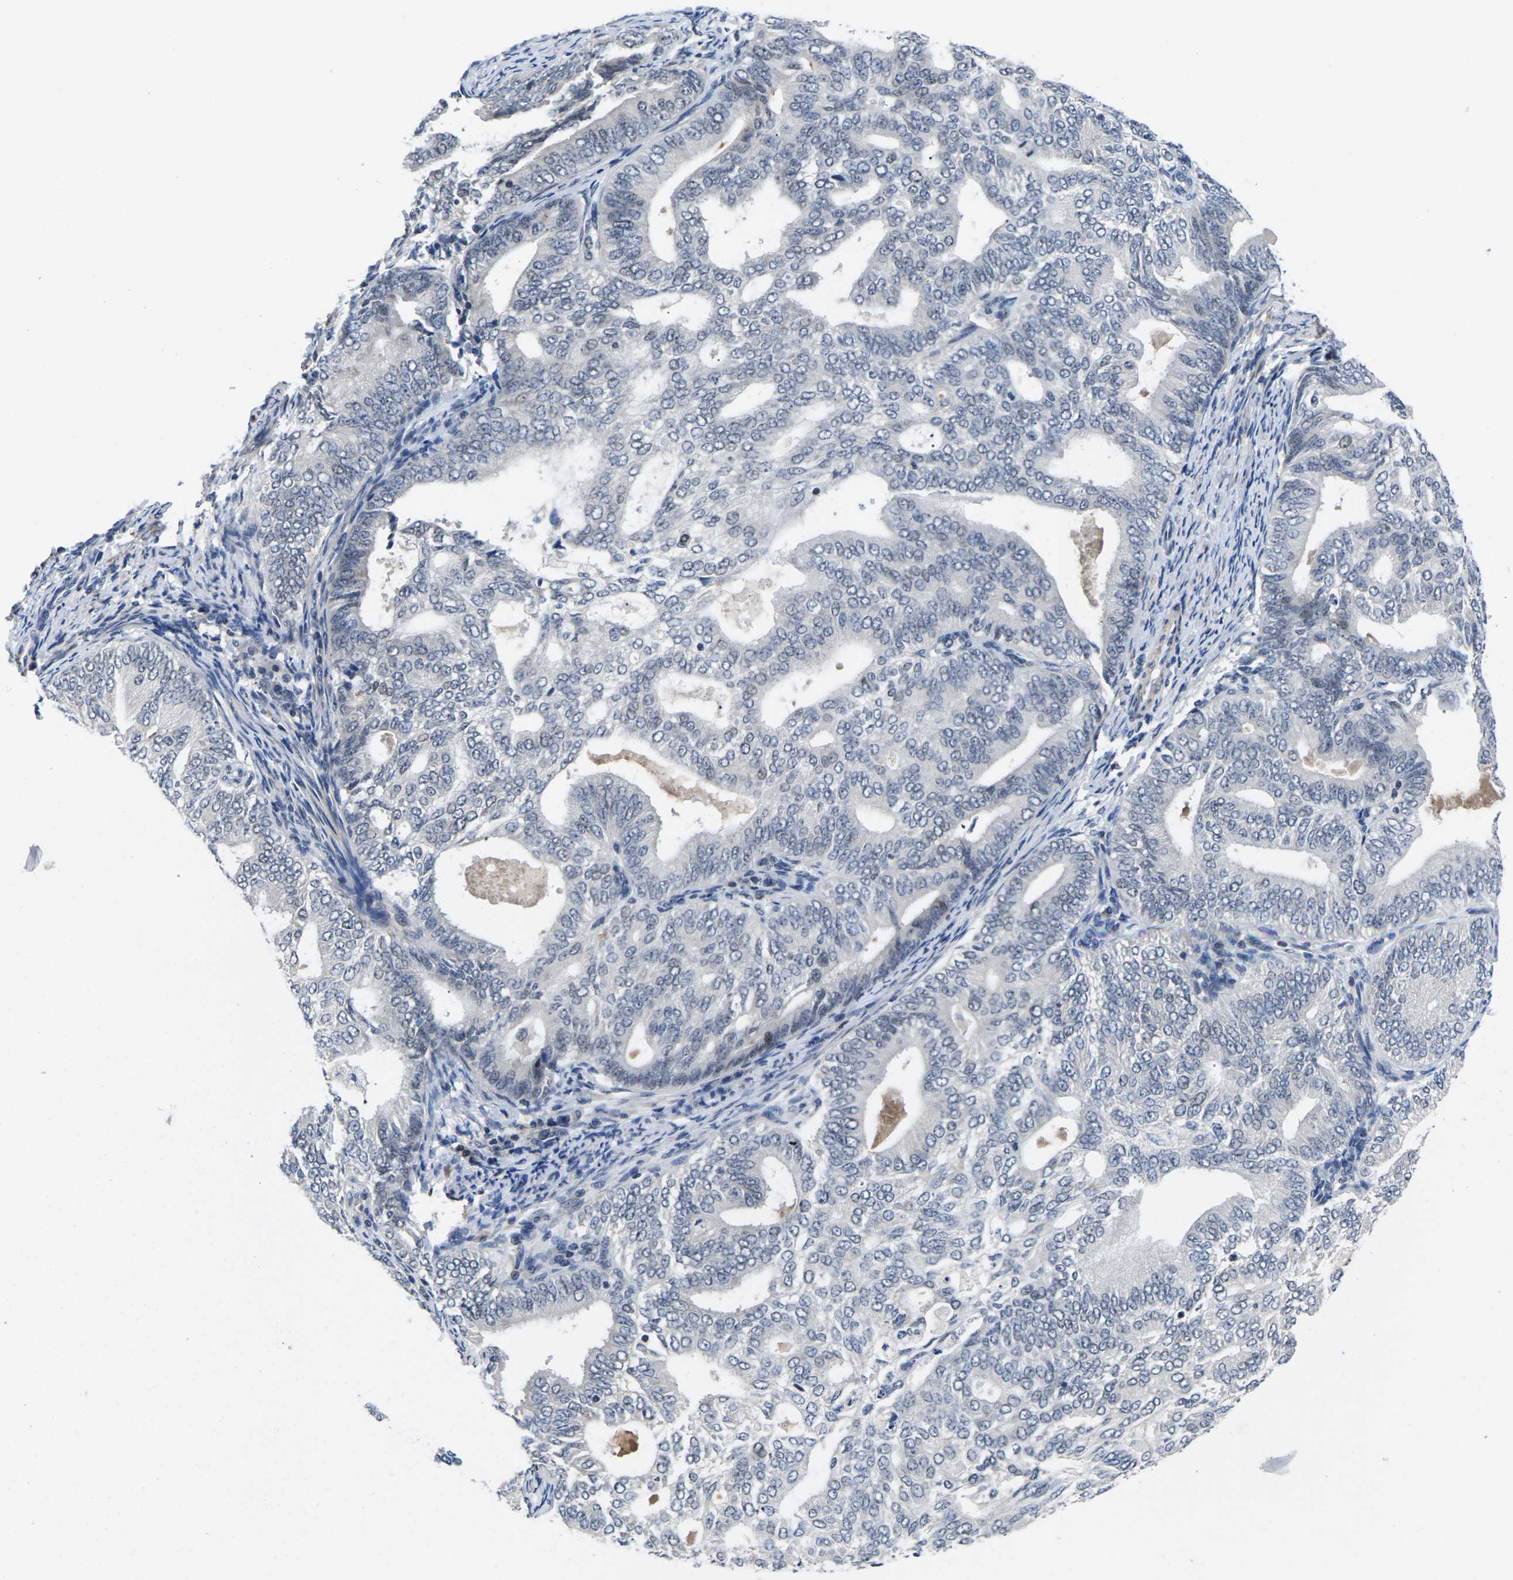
{"staining": {"intensity": "negative", "quantity": "none", "location": "none"}, "tissue": "endometrial cancer", "cell_type": "Tumor cells", "image_type": "cancer", "snomed": [{"axis": "morphology", "description": "Adenocarcinoma, NOS"}, {"axis": "topography", "description": "Endometrium"}], "caption": "Immunohistochemical staining of adenocarcinoma (endometrial) exhibits no significant positivity in tumor cells.", "gene": "ST6GAL2", "patient": {"sex": "female", "age": 58}}